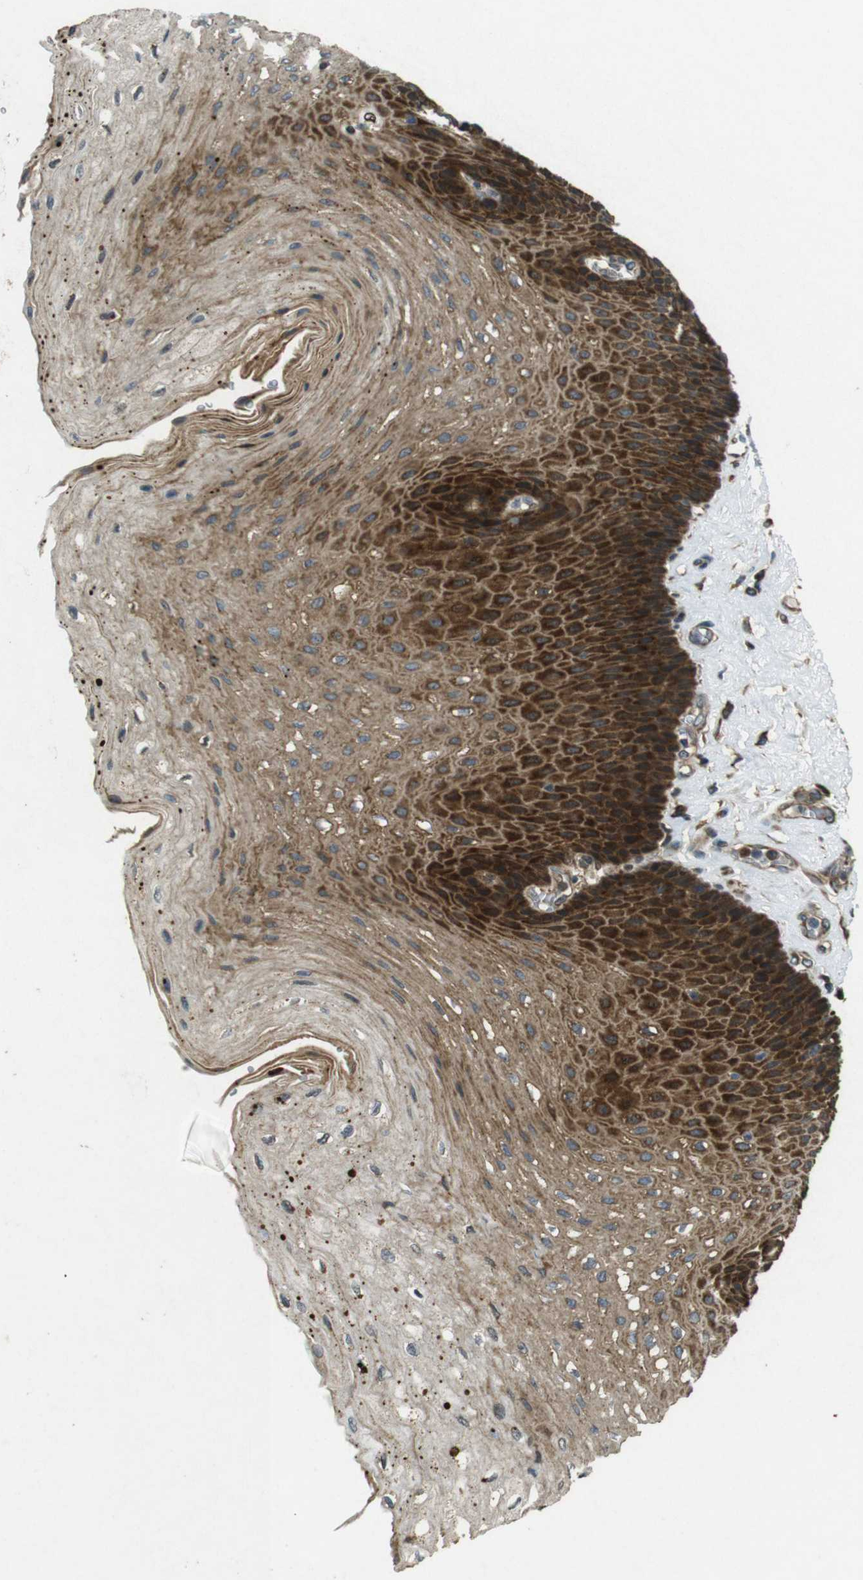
{"staining": {"intensity": "strong", "quantity": "25%-75%", "location": "cytoplasmic/membranous"}, "tissue": "esophagus", "cell_type": "Squamous epithelial cells", "image_type": "normal", "snomed": [{"axis": "morphology", "description": "Normal tissue, NOS"}, {"axis": "topography", "description": "Esophagus"}], "caption": "A high-resolution photomicrograph shows IHC staining of normal esophagus, which displays strong cytoplasmic/membranous staining in approximately 25%-75% of squamous epithelial cells. (DAB IHC with brightfield microscopy, high magnification).", "gene": "BNIP3", "patient": {"sex": "female", "age": 72}}